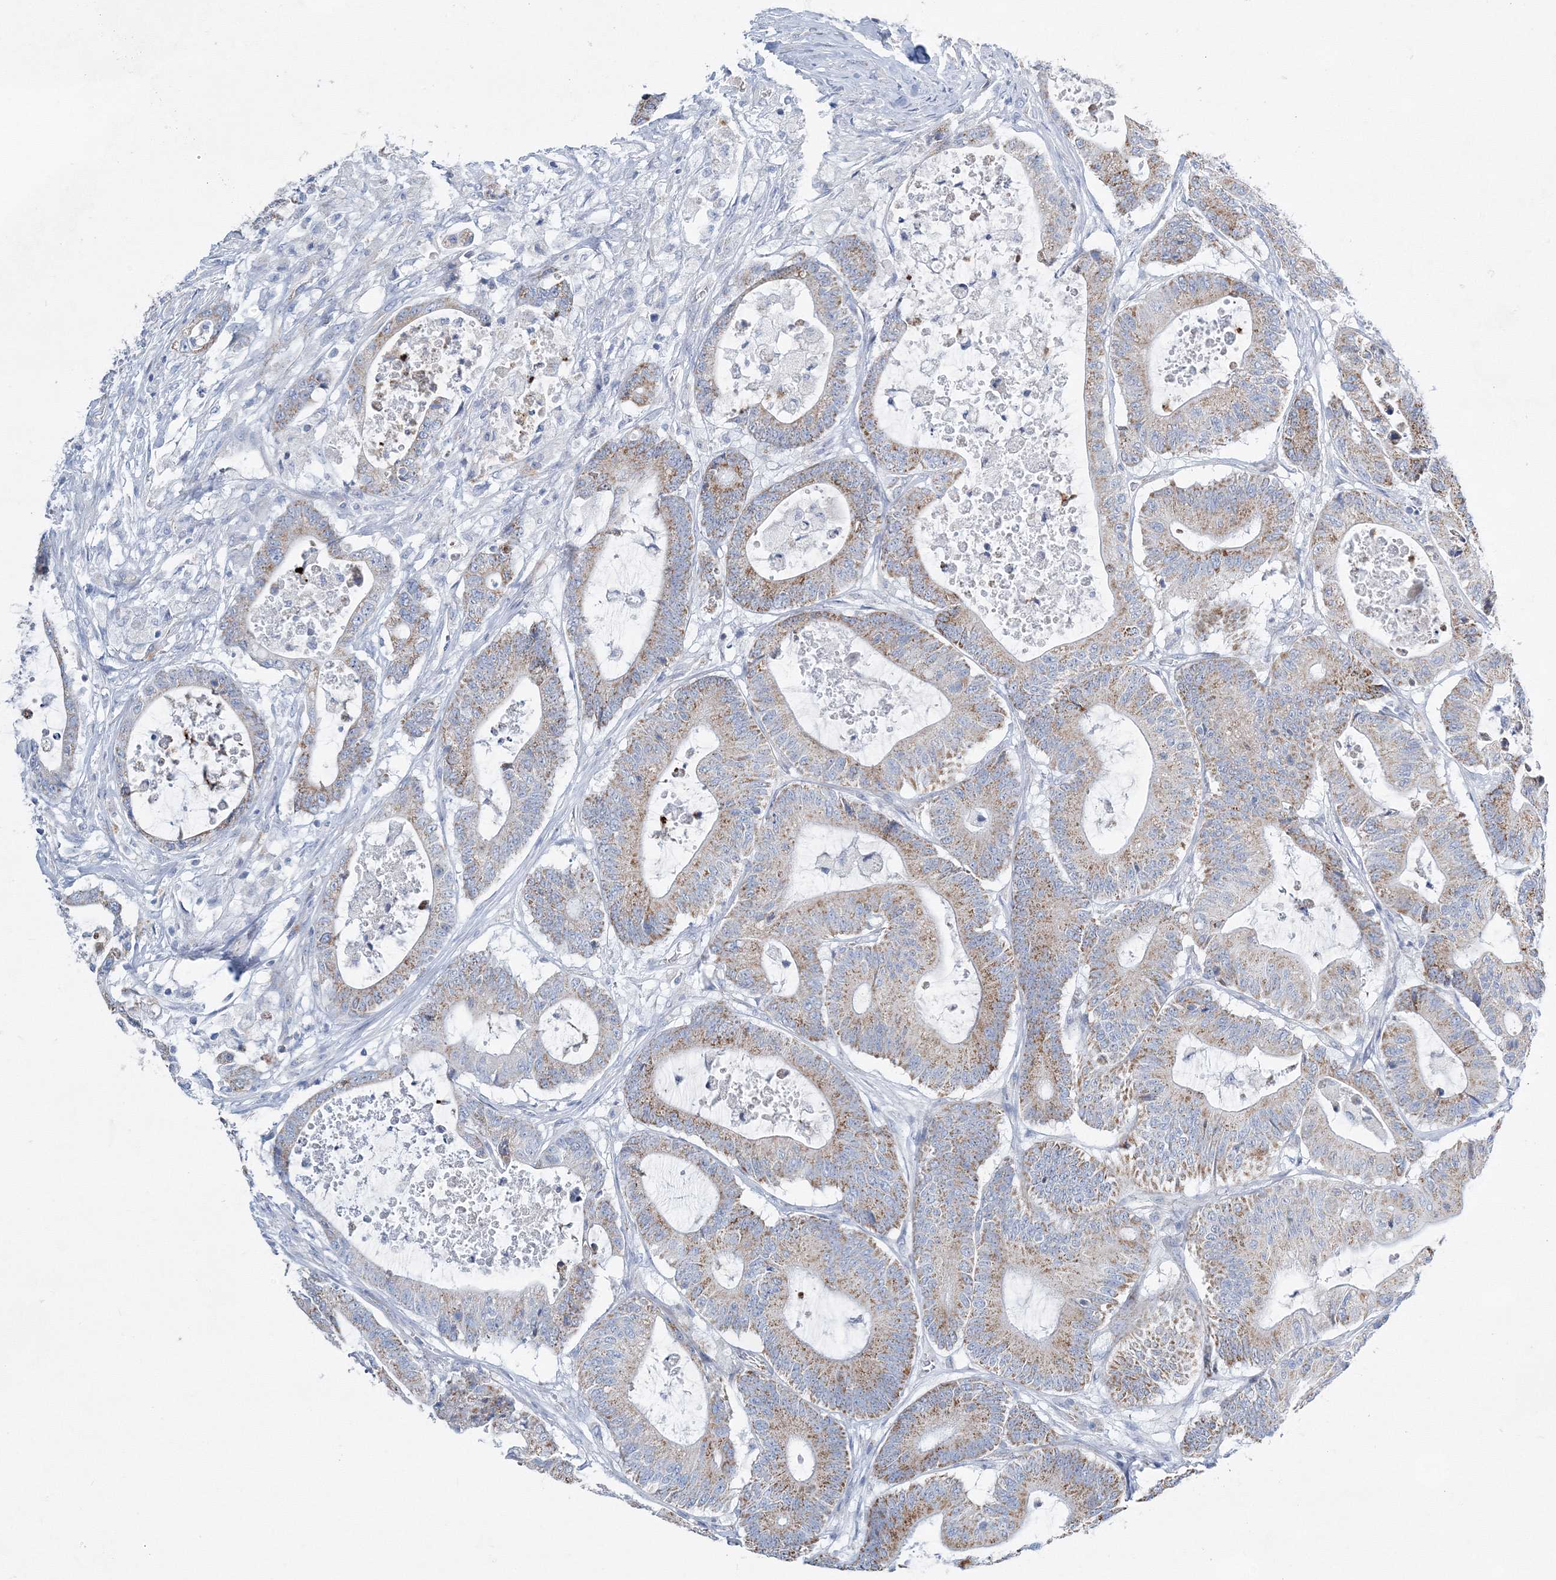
{"staining": {"intensity": "moderate", "quantity": "25%-75%", "location": "cytoplasmic/membranous"}, "tissue": "colorectal cancer", "cell_type": "Tumor cells", "image_type": "cancer", "snomed": [{"axis": "morphology", "description": "Adenocarcinoma, NOS"}, {"axis": "topography", "description": "Colon"}], "caption": "IHC (DAB (3,3'-diaminobenzidine)) staining of colorectal adenocarcinoma exhibits moderate cytoplasmic/membranous protein expression in approximately 25%-75% of tumor cells.", "gene": "HIBCH", "patient": {"sex": "female", "age": 84}}